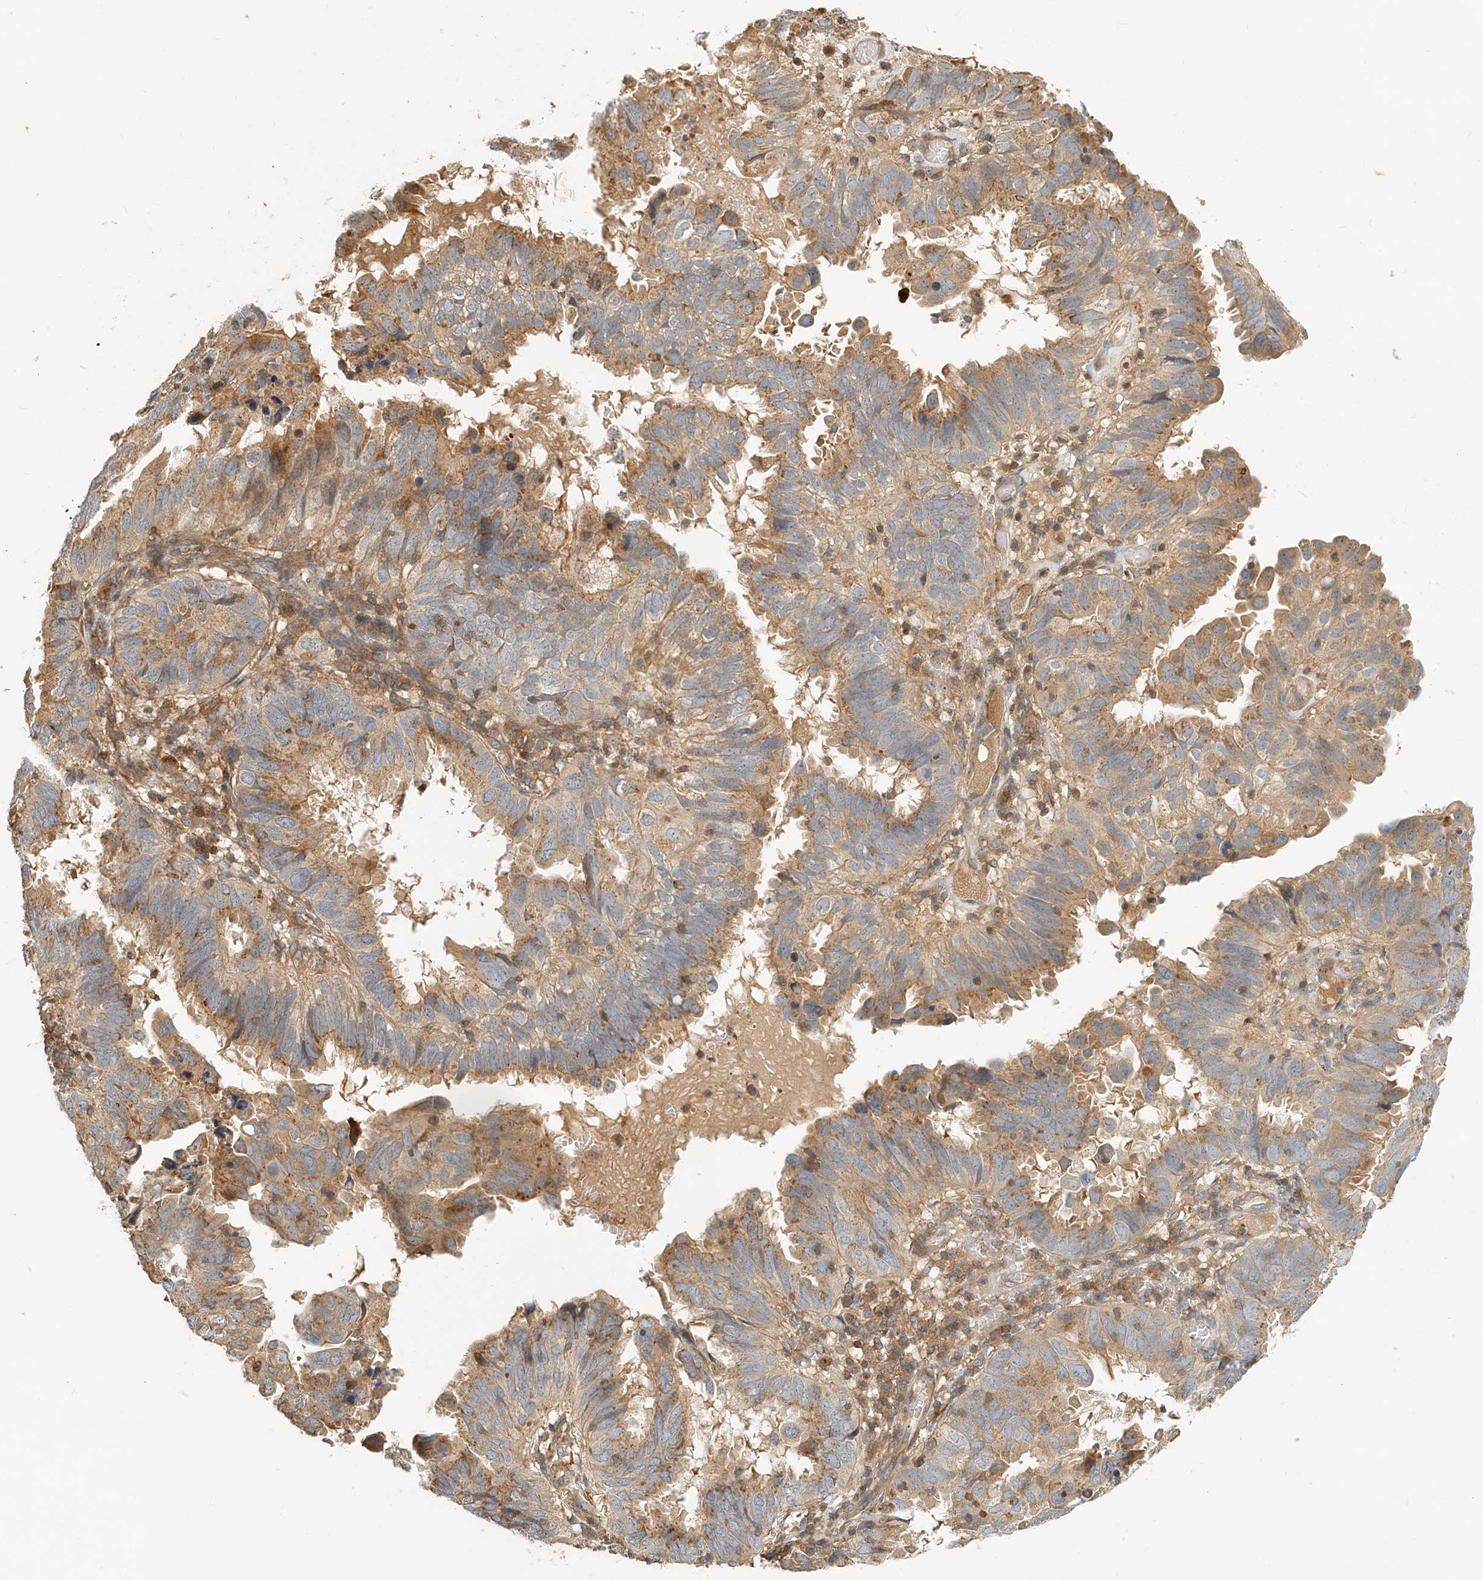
{"staining": {"intensity": "moderate", "quantity": ">75%", "location": "cytoplasmic/membranous"}, "tissue": "endometrial cancer", "cell_type": "Tumor cells", "image_type": "cancer", "snomed": [{"axis": "morphology", "description": "Adenocarcinoma, NOS"}, {"axis": "topography", "description": "Uterus"}], "caption": "DAB immunohistochemical staining of endometrial cancer (adenocarcinoma) shows moderate cytoplasmic/membranous protein staining in about >75% of tumor cells.", "gene": "COLEC11", "patient": {"sex": "female", "age": 77}}